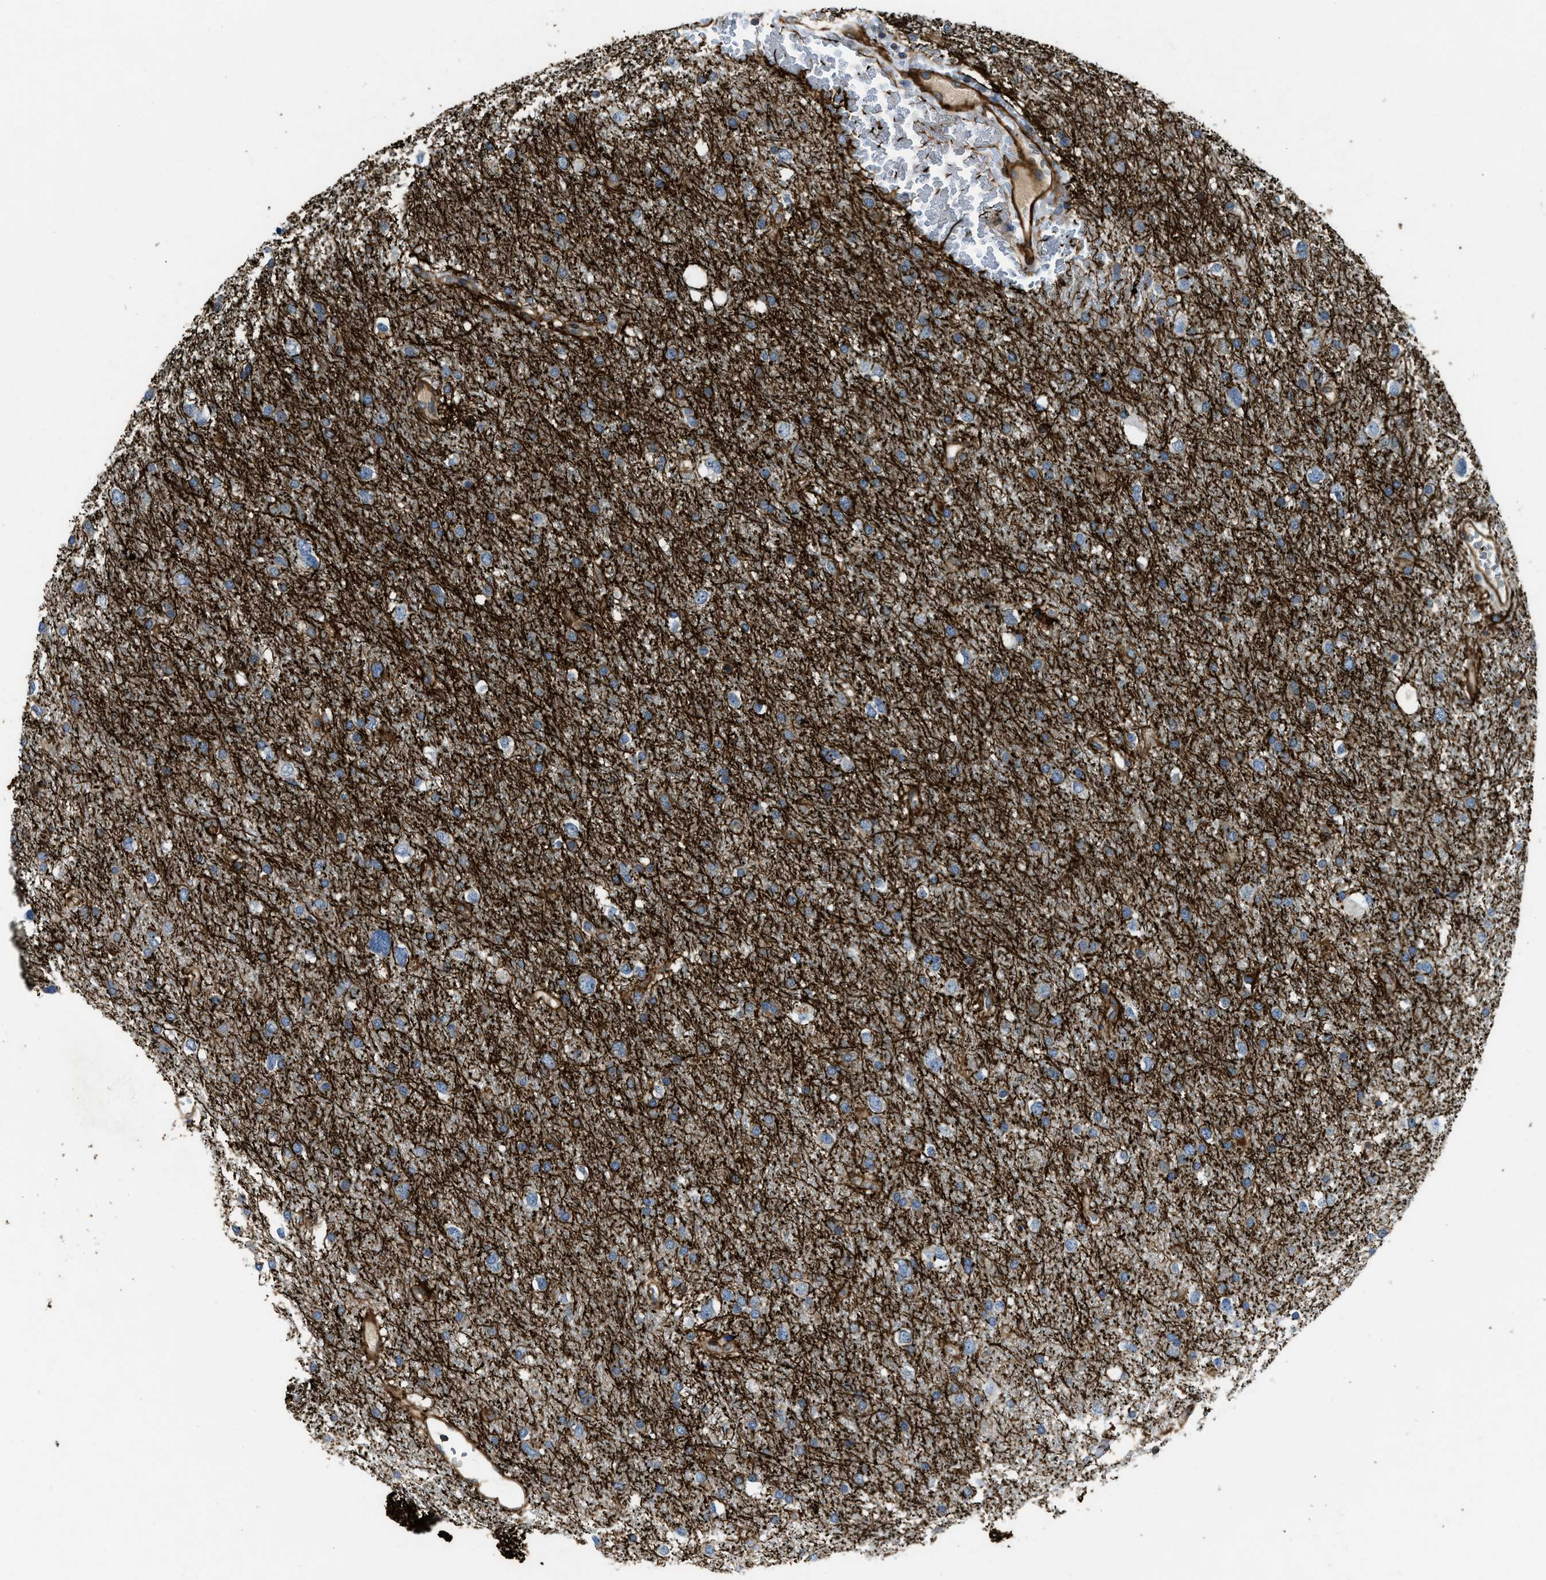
{"staining": {"intensity": "strong", "quantity": "25%-75%", "location": "cytoplasmic/membranous"}, "tissue": "glioma", "cell_type": "Tumor cells", "image_type": "cancer", "snomed": [{"axis": "morphology", "description": "Glioma, malignant, Low grade"}, {"axis": "topography", "description": "Brain"}], "caption": "Immunohistochemical staining of malignant low-grade glioma exhibits high levels of strong cytoplasmic/membranous expression in approximately 25%-75% of tumor cells. Immunohistochemistry stains the protein in brown and the nuclei are stained blue.", "gene": "NYNRIN", "patient": {"sex": "female", "age": 37}}